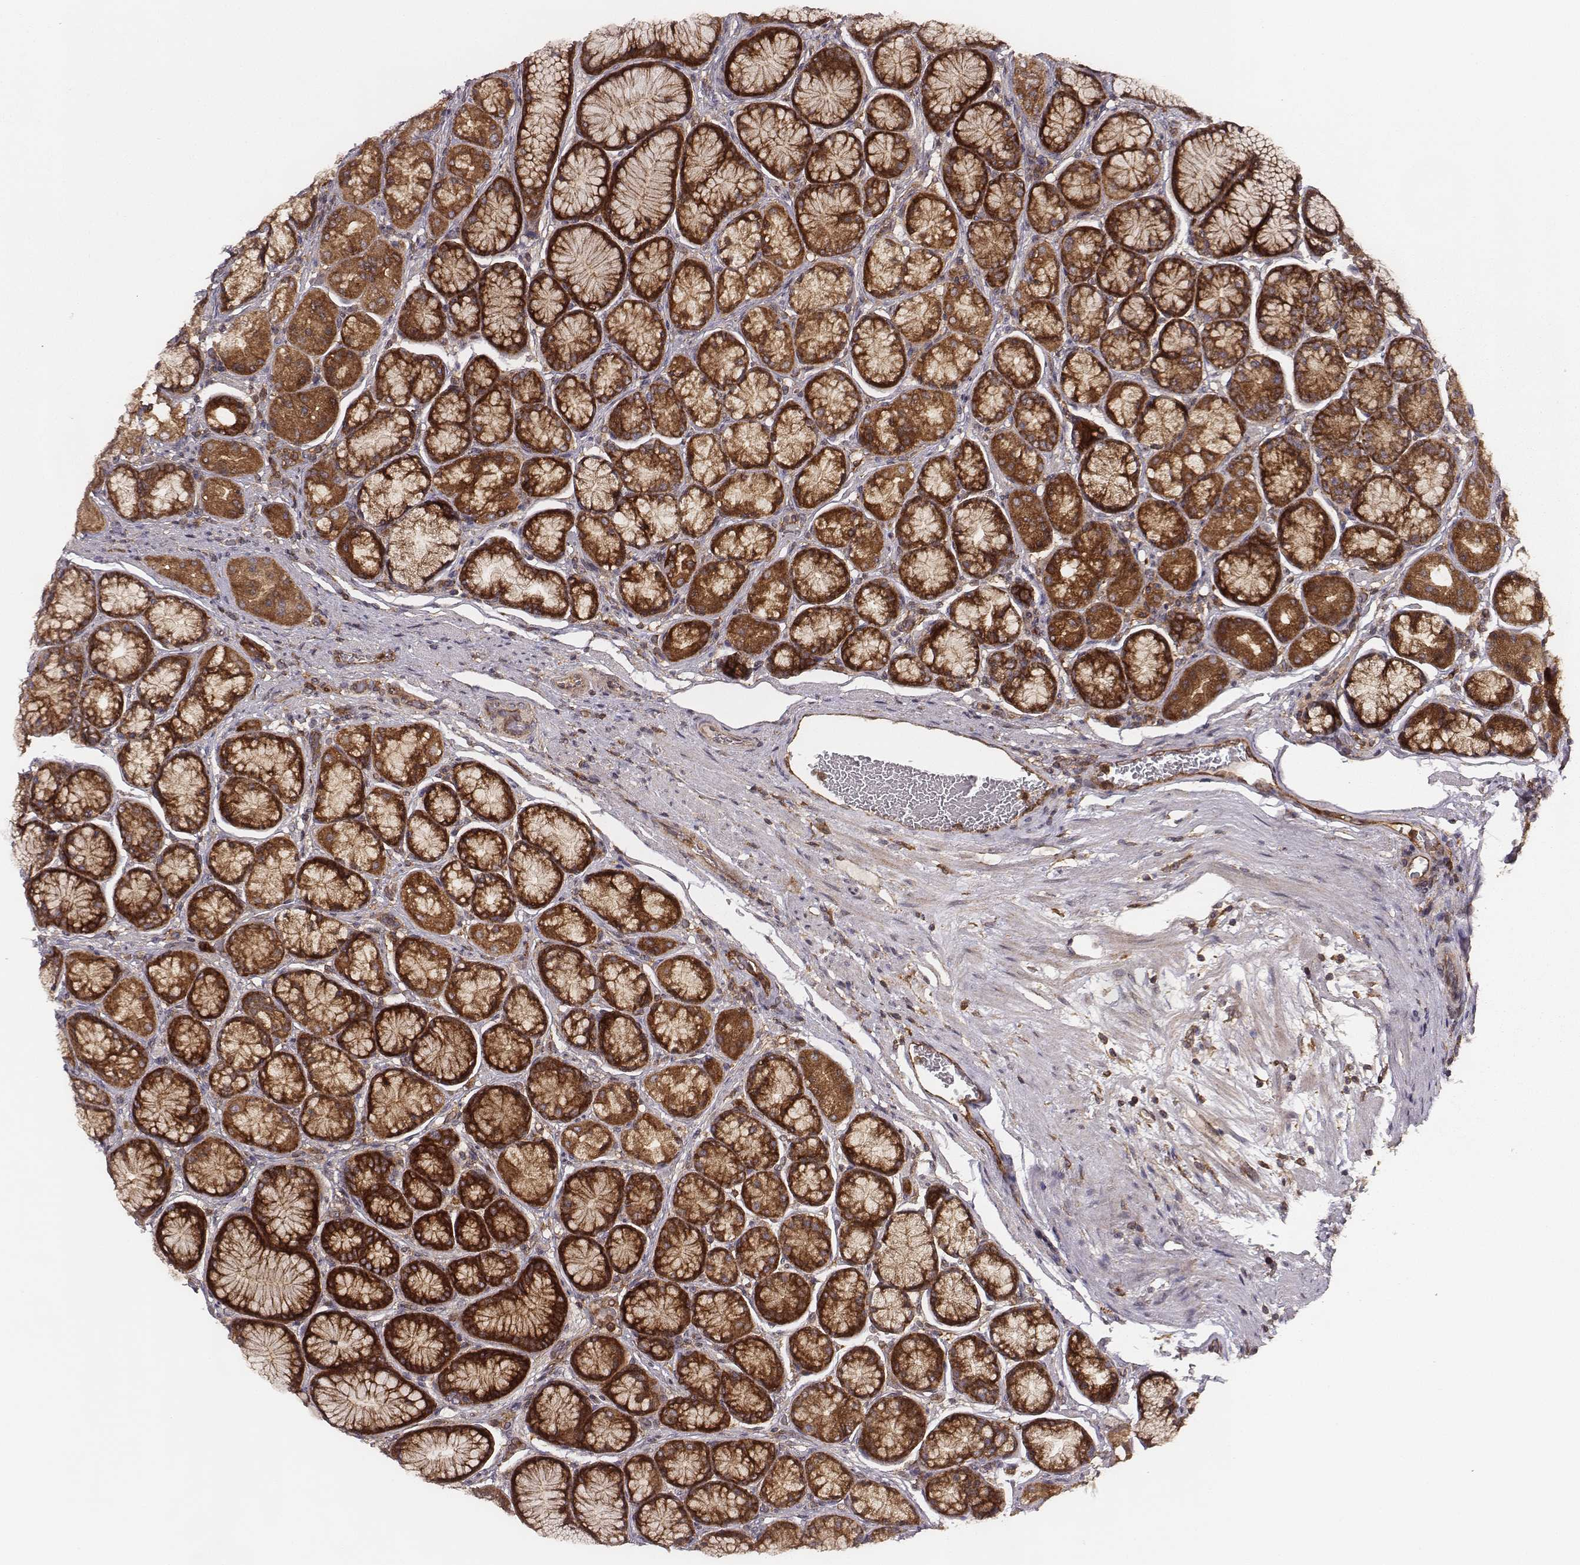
{"staining": {"intensity": "strong", "quantity": ">75%", "location": "cytoplasmic/membranous"}, "tissue": "stomach", "cell_type": "Glandular cells", "image_type": "normal", "snomed": [{"axis": "morphology", "description": "Normal tissue, NOS"}, {"axis": "morphology", "description": "Adenocarcinoma, NOS"}, {"axis": "morphology", "description": "Adenocarcinoma, High grade"}, {"axis": "topography", "description": "Stomach, upper"}, {"axis": "topography", "description": "Stomach"}], "caption": "A photomicrograph of human stomach stained for a protein shows strong cytoplasmic/membranous brown staining in glandular cells. Using DAB (brown) and hematoxylin (blue) stains, captured at high magnification using brightfield microscopy.", "gene": "VPS26A", "patient": {"sex": "female", "age": 65}}